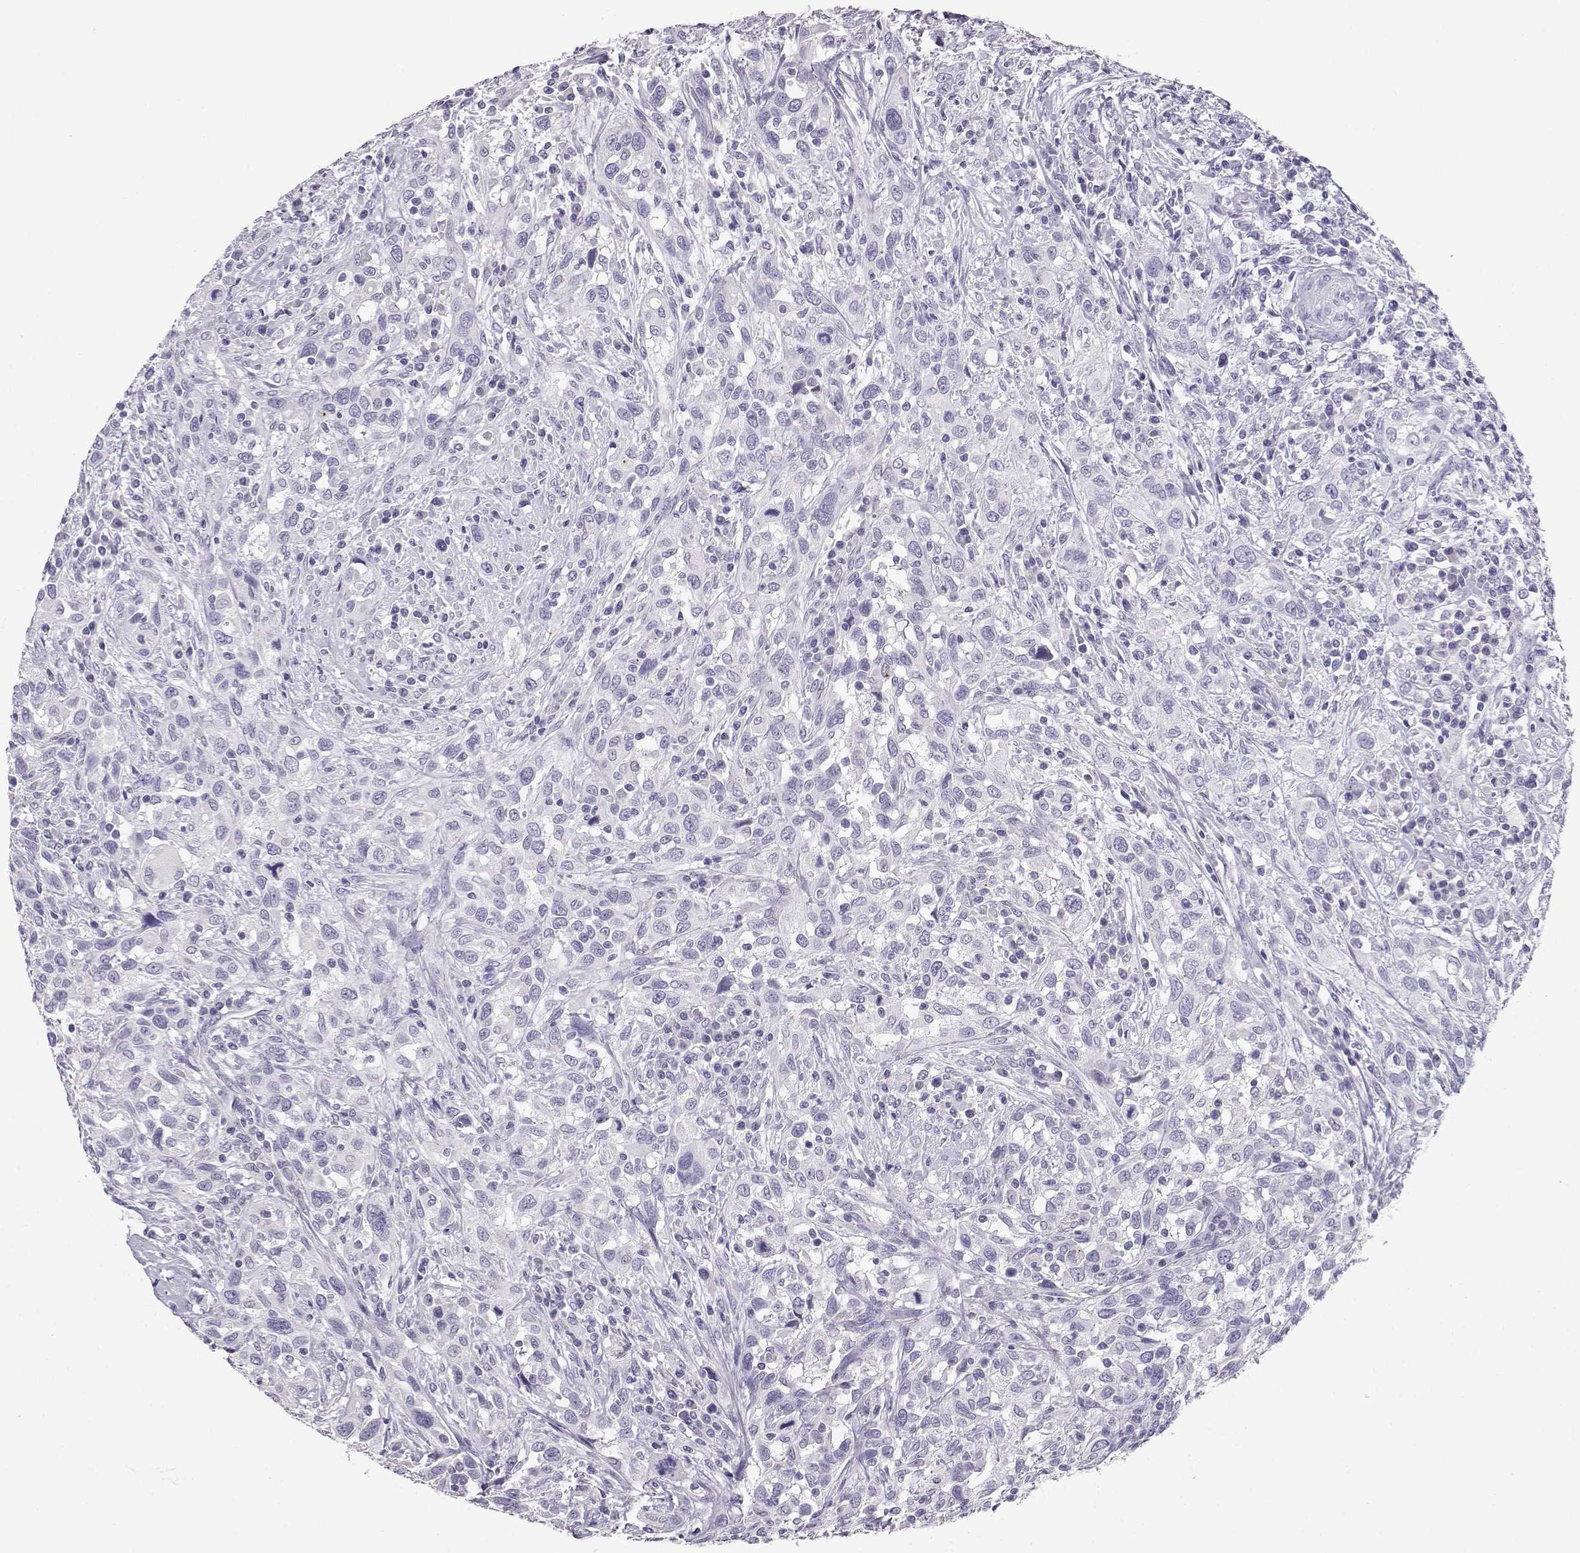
{"staining": {"intensity": "negative", "quantity": "none", "location": "none"}, "tissue": "urothelial cancer", "cell_type": "Tumor cells", "image_type": "cancer", "snomed": [{"axis": "morphology", "description": "Urothelial carcinoma, NOS"}, {"axis": "morphology", "description": "Urothelial carcinoma, High grade"}, {"axis": "topography", "description": "Urinary bladder"}], "caption": "This is a histopathology image of IHC staining of high-grade urothelial carcinoma, which shows no staining in tumor cells. The staining is performed using DAB brown chromogen with nuclei counter-stained in using hematoxylin.", "gene": "ENDOU", "patient": {"sex": "female", "age": 64}}